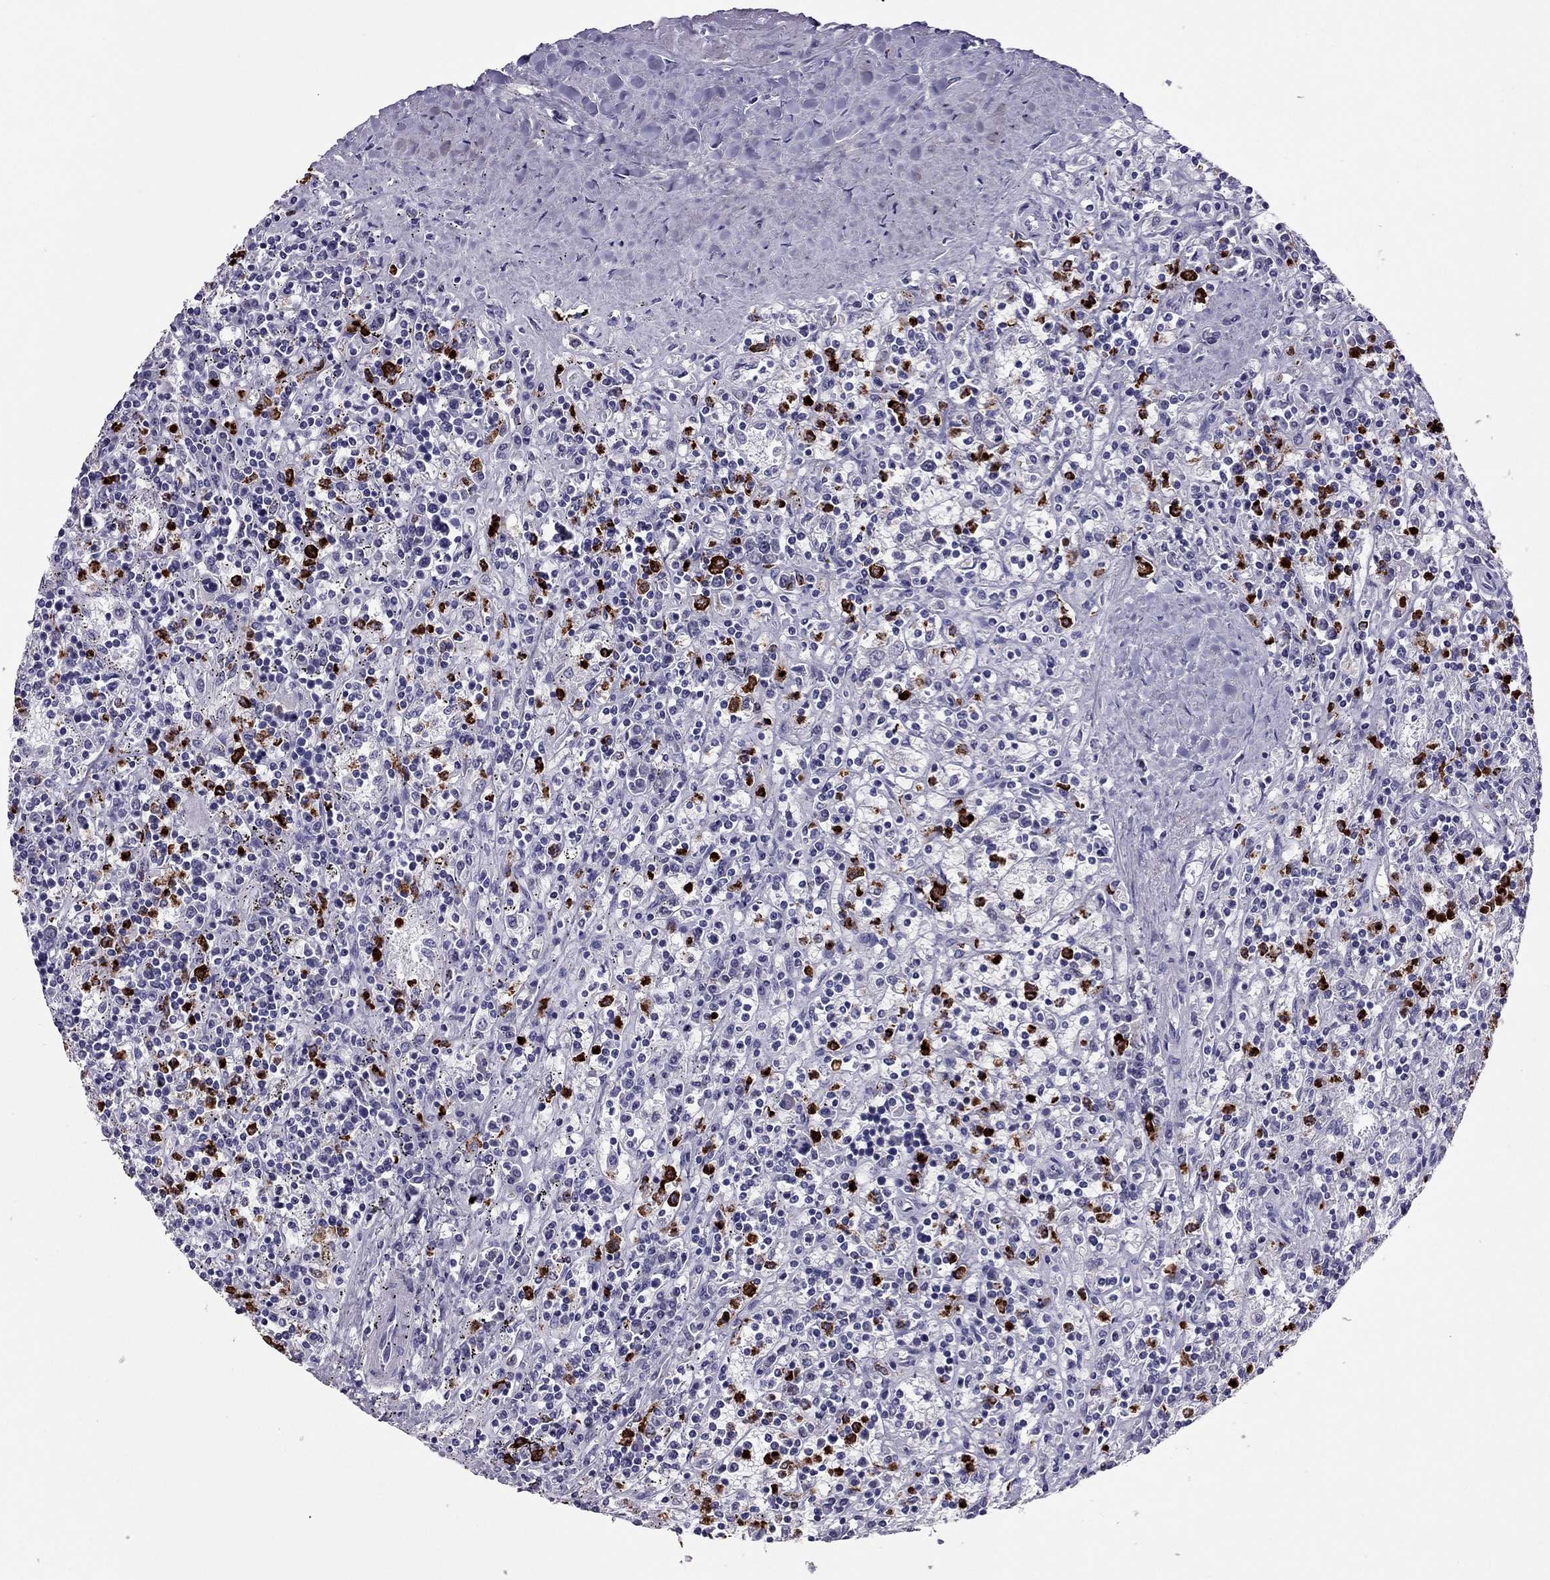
{"staining": {"intensity": "negative", "quantity": "none", "location": "none"}, "tissue": "lymphoma", "cell_type": "Tumor cells", "image_type": "cancer", "snomed": [{"axis": "morphology", "description": "Malignant lymphoma, non-Hodgkin's type, Low grade"}, {"axis": "topography", "description": "Spleen"}], "caption": "This is a photomicrograph of IHC staining of malignant lymphoma, non-Hodgkin's type (low-grade), which shows no positivity in tumor cells. (DAB IHC, high magnification).", "gene": "CCL27", "patient": {"sex": "male", "age": 62}}